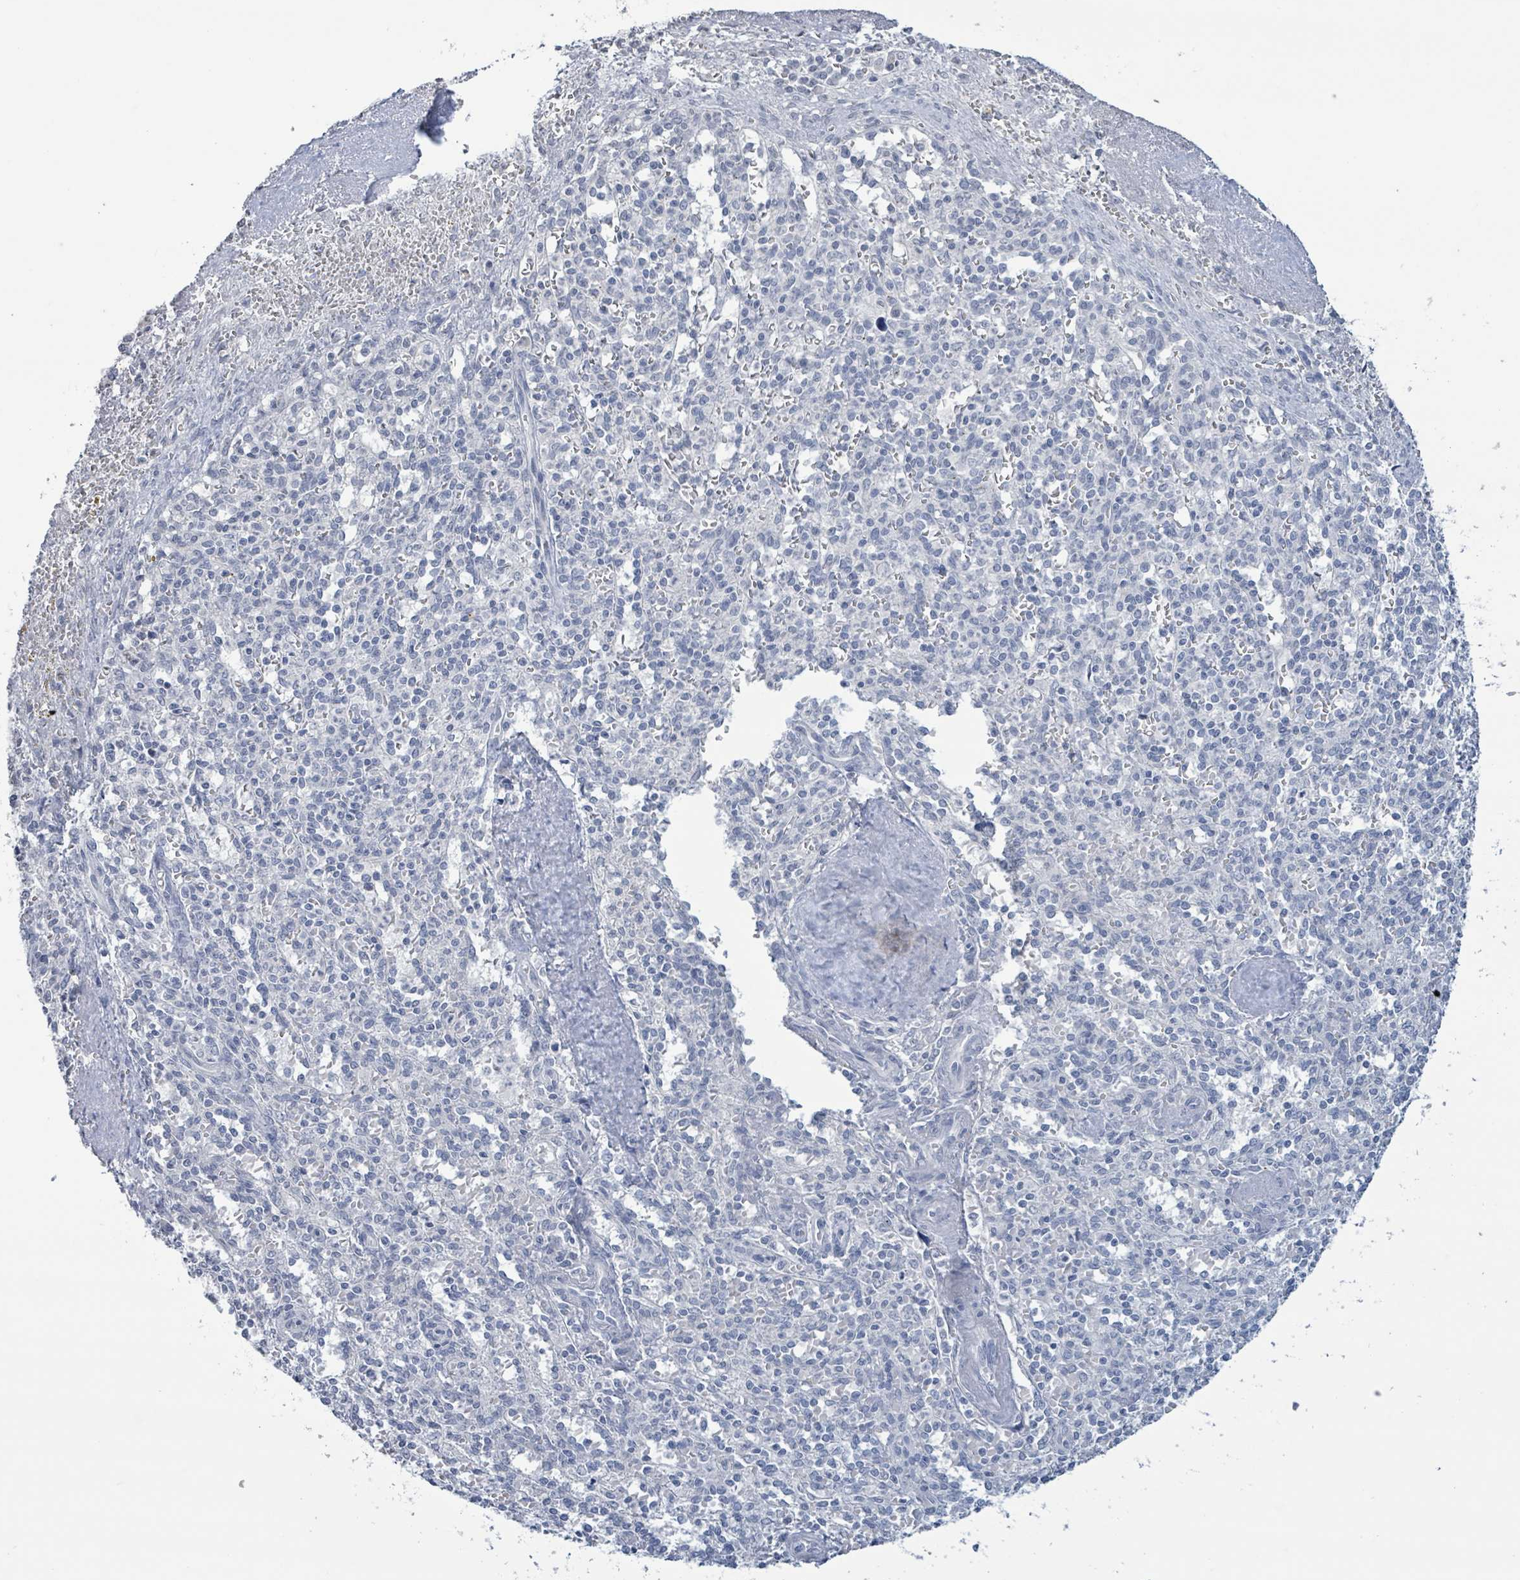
{"staining": {"intensity": "negative", "quantity": "none", "location": "none"}, "tissue": "spleen", "cell_type": "Cells in red pulp", "image_type": "normal", "snomed": [{"axis": "morphology", "description": "Normal tissue, NOS"}, {"axis": "topography", "description": "Spleen"}], "caption": "High power microscopy image of an IHC micrograph of benign spleen, revealing no significant staining in cells in red pulp. Brightfield microscopy of IHC stained with DAB (brown) and hematoxylin (blue), captured at high magnification.", "gene": "CA9", "patient": {"sex": "female", "age": 70}}